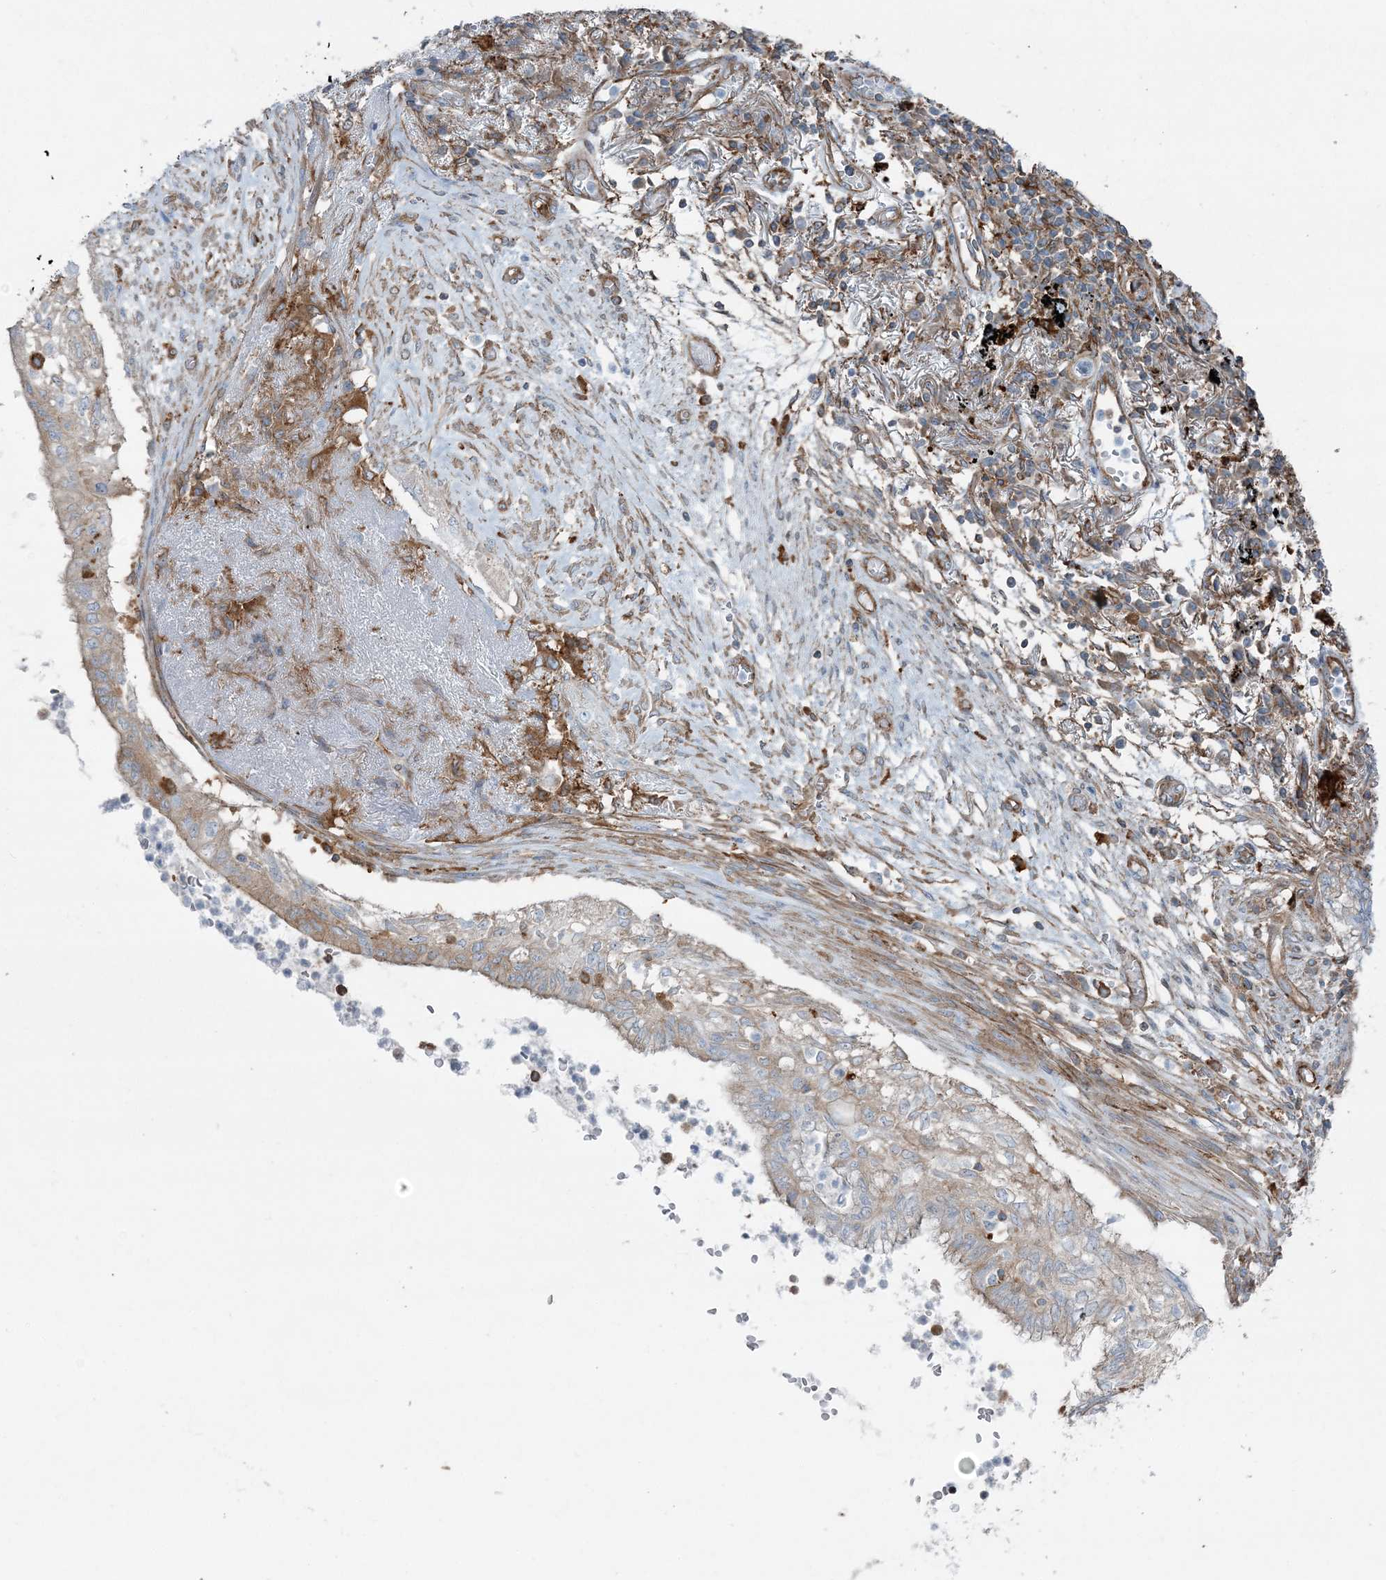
{"staining": {"intensity": "weak", "quantity": "25%-75%", "location": "cytoplasmic/membranous"}, "tissue": "lung cancer", "cell_type": "Tumor cells", "image_type": "cancer", "snomed": [{"axis": "morphology", "description": "Adenocarcinoma, NOS"}, {"axis": "topography", "description": "Lung"}], "caption": "DAB immunohistochemical staining of human lung cancer (adenocarcinoma) shows weak cytoplasmic/membranous protein staining in approximately 25%-75% of tumor cells.", "gene": "SNX2", "patient": {"sex": "female", "age": 70}}